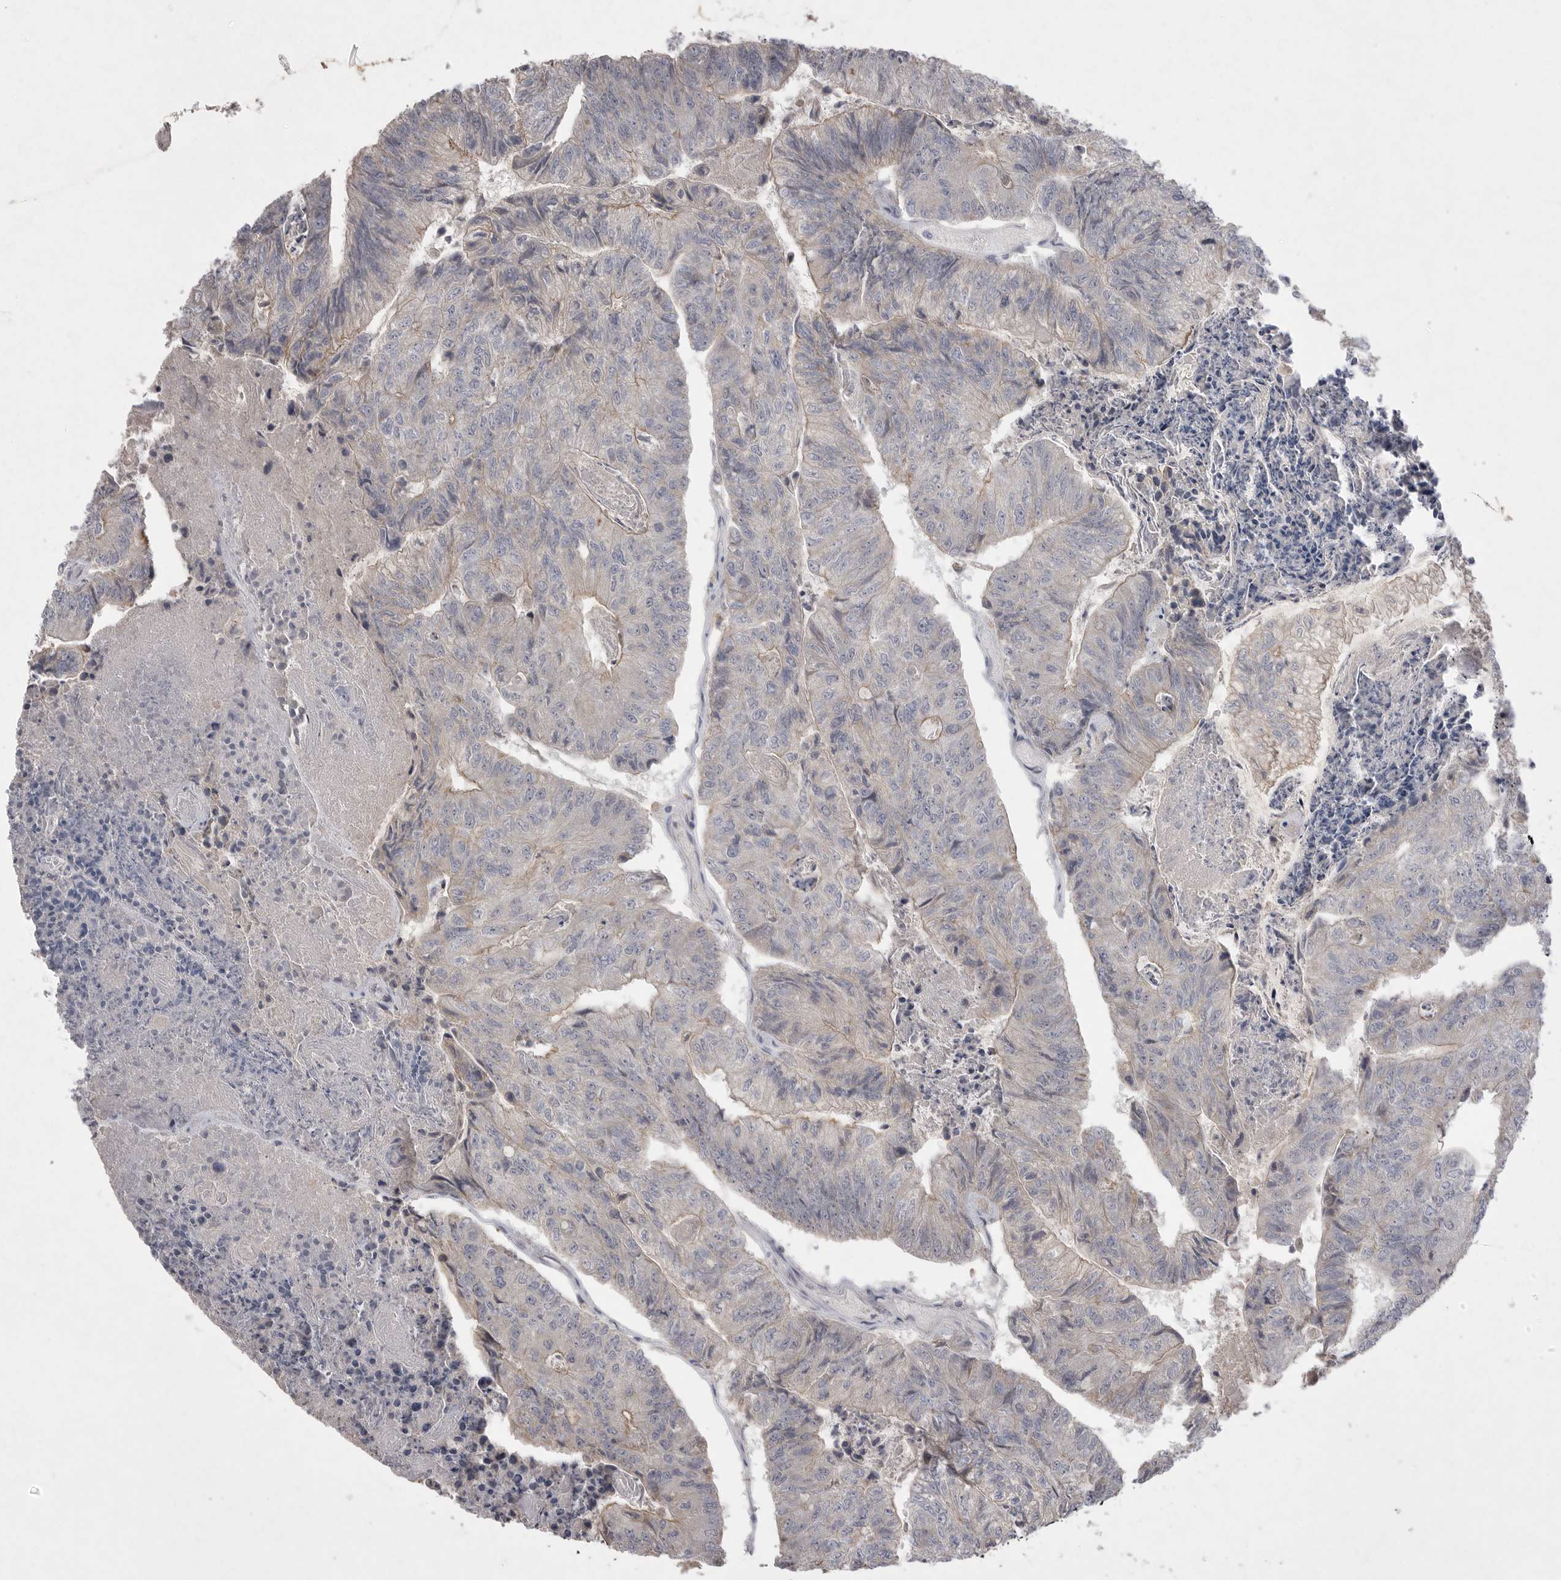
{"staining": {"intensity": "weak", "quantity": "<25%", "location": "cytoplasmic/membranous"}, "tissue": "colorectal cancer", "cell_type": "Tumor cells", "image_type": "cancer", "snomed": [{"axis": "morphology", "description": "Adenocarcinoma, NOS"}, {"axis": "topography", "description": "Colon"}], "caption": "The immunohistochemistry histopathology image has no significant staining in tumor cells of colorectal adenocarcinoma tissue.", "gene": "VANGL2", "patient": {"sex": "female", "age": 67}}